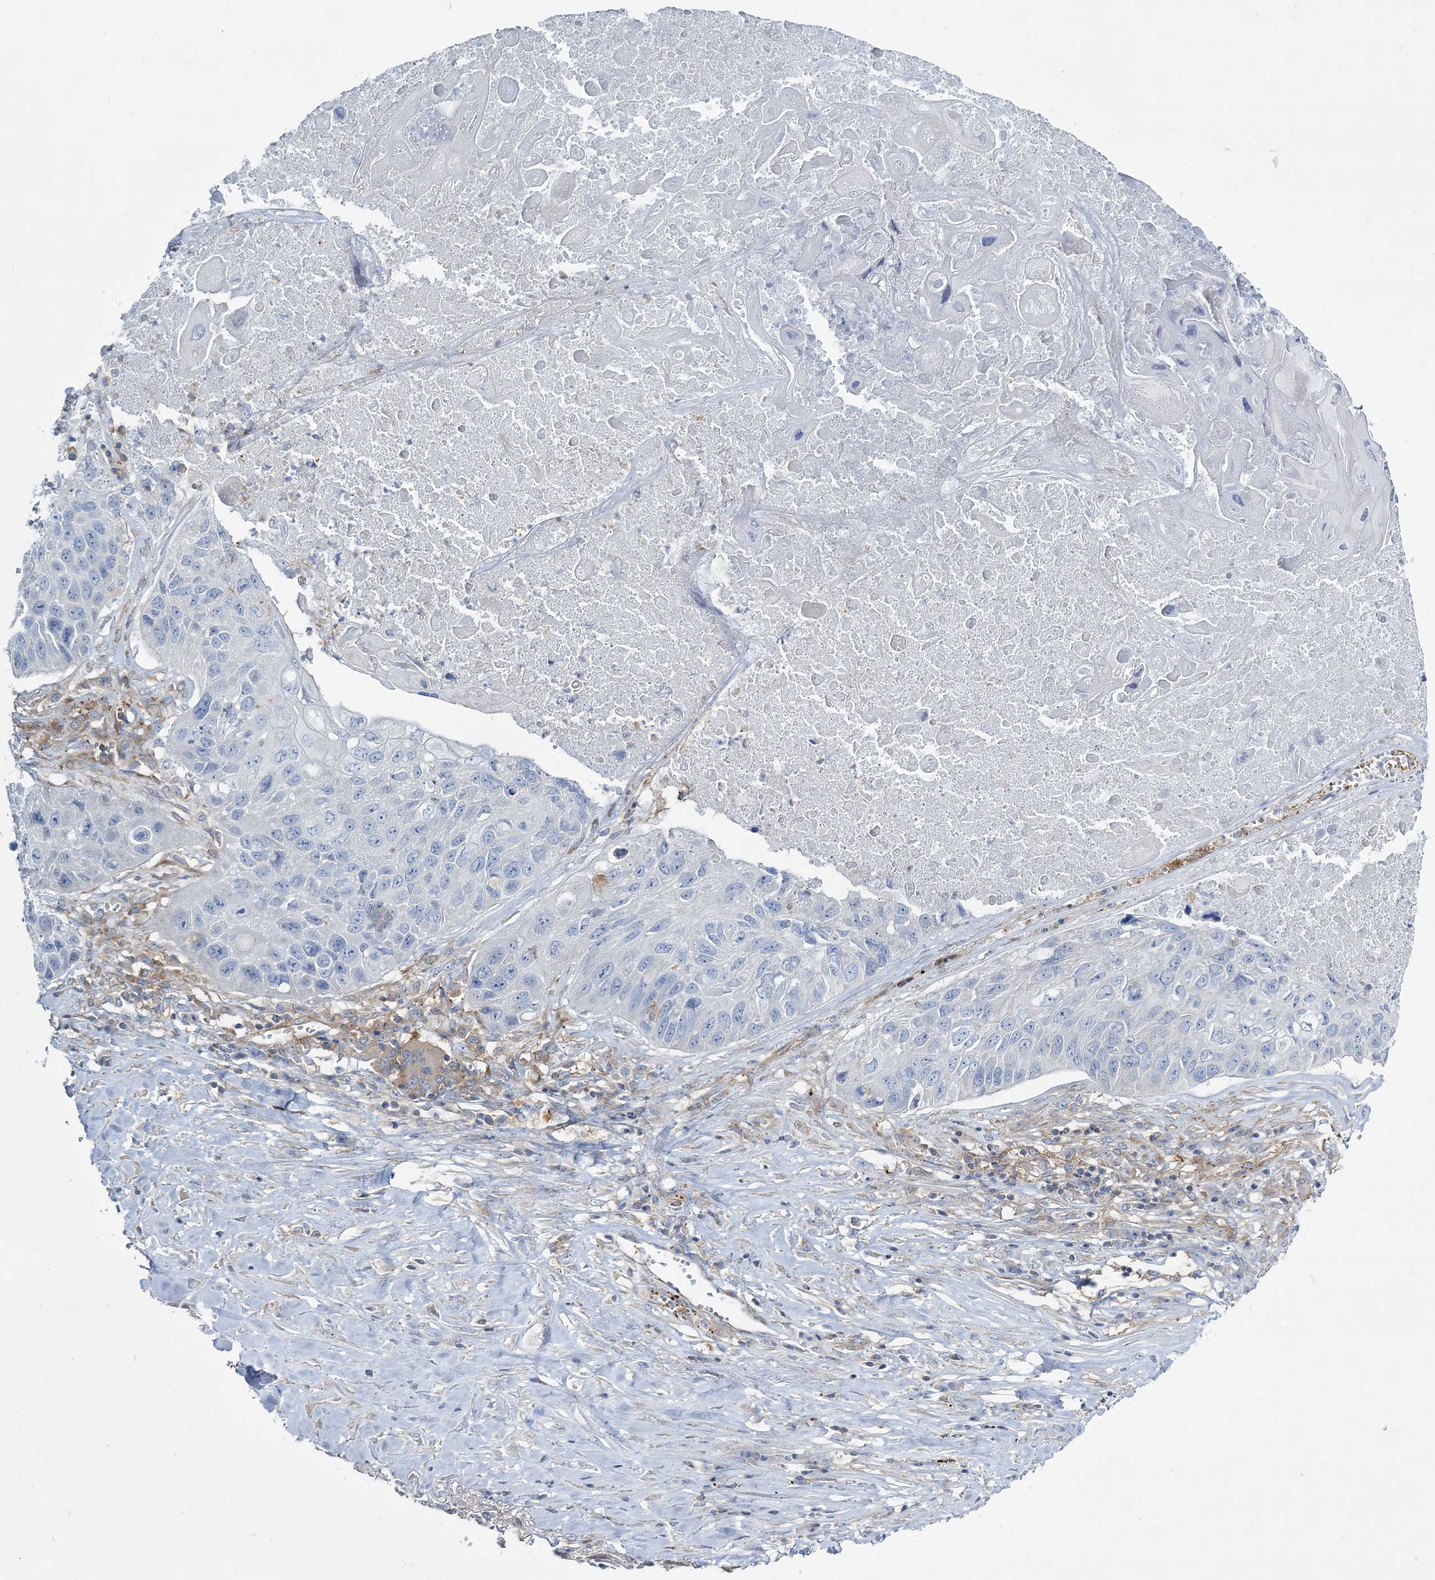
{"staining": {"intensity": "negative", "quantity": "none", "location": "none"}, "tissue": "lung cancer", "cell_type": "Tumor cells", "image_type": "cancer", "snomed": [{"axis": "morphology", "description": "Squamous cell carcinoma, NOS"}, {"axis": "topography", "description": "Lung"}], "caption": "Immunohistochemistry (IHC) of human lung squamous cell carcinoma shows no positivity in tumor cells.", "gene": "CUEDC2", "patient": {"sex": "male", "age": 61}}